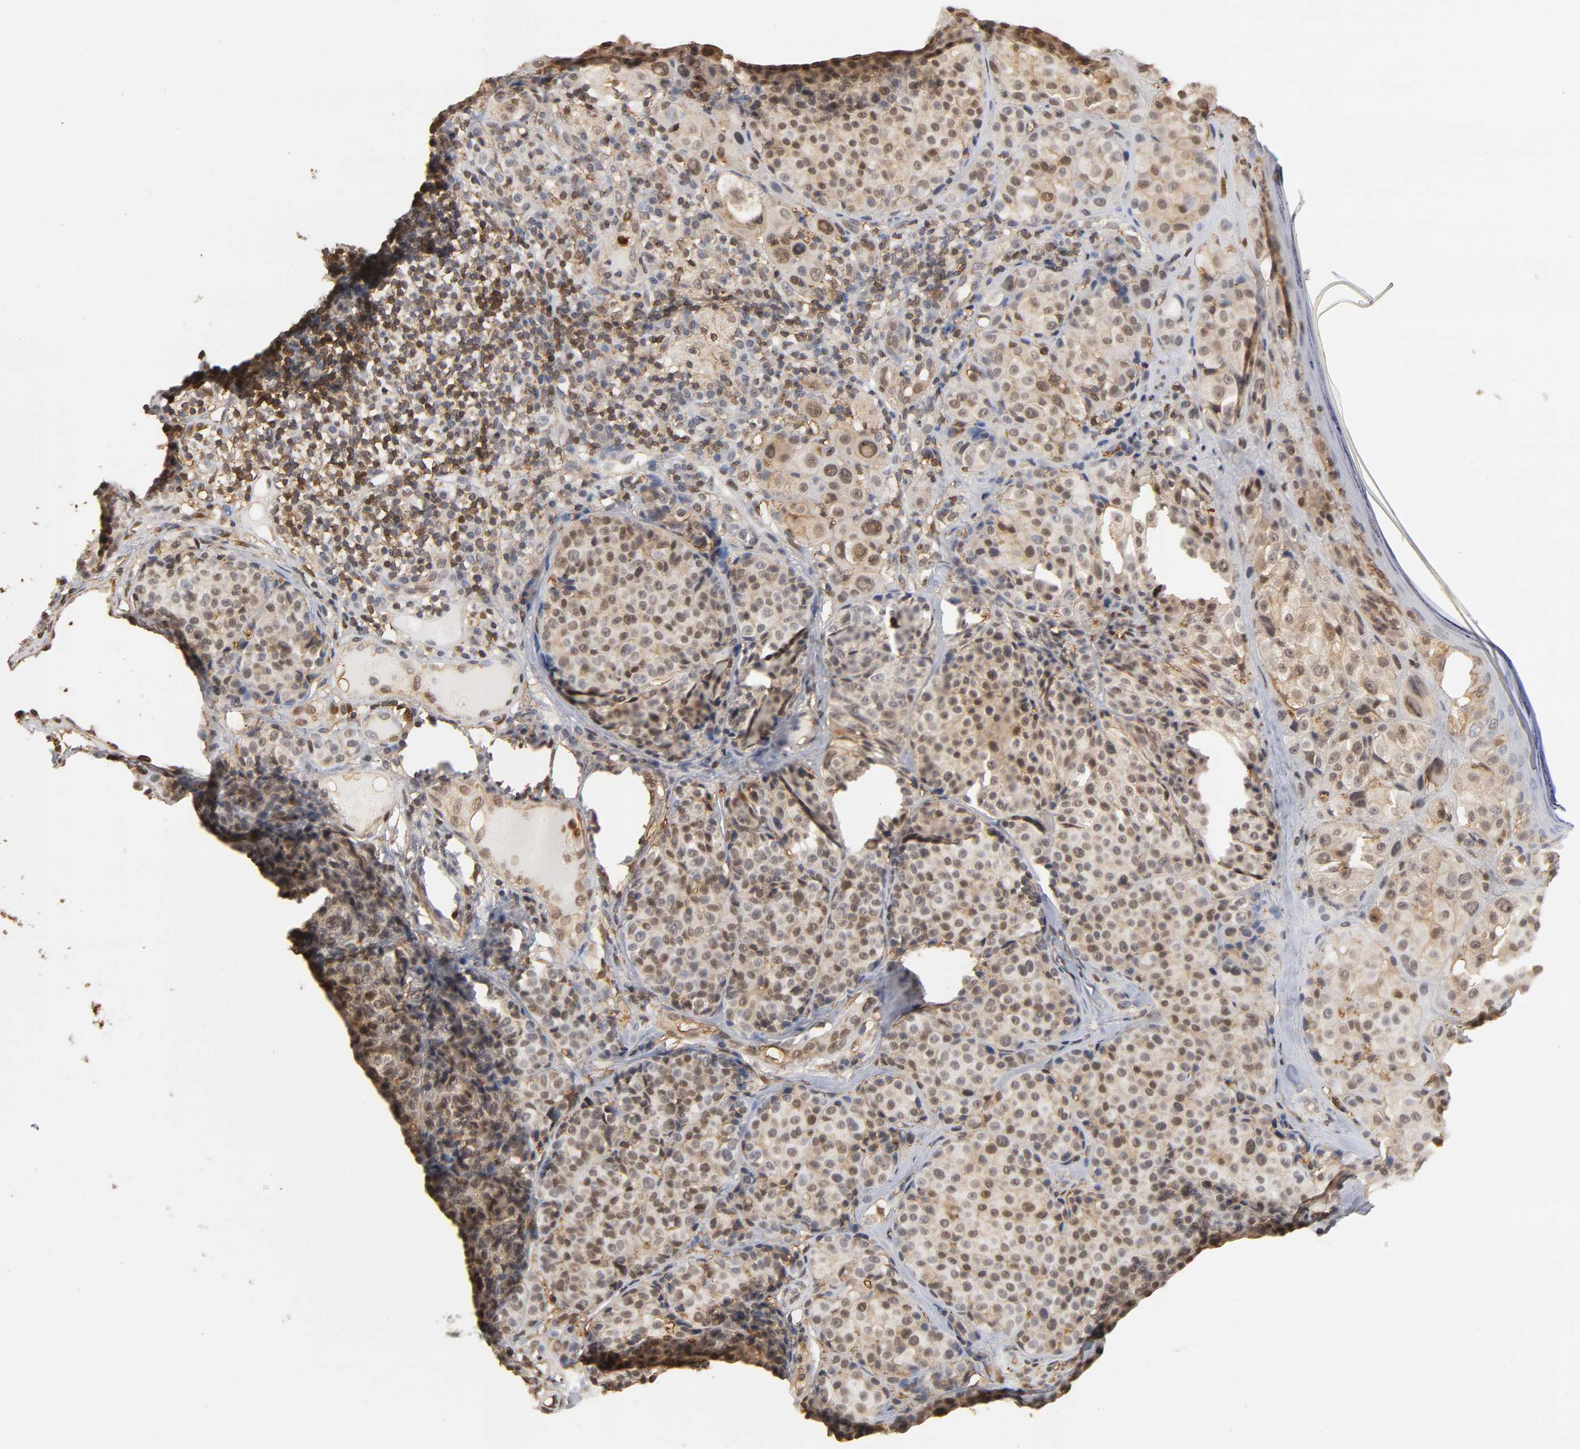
{"staining": {"intensity": "weak", "quantity": ">75%", "location": "cytoplasmic/membranous,nuclear"}, "tissue": "melanoma", "cell_type": "Tumor cells", "image_type": "cancer", "snomed": [{"axis": "morphology", "description": "Malignant melanoma, NOS"}, {"axis": "topography", "description": "Skin"}], "caption": "A photomicrograph of melanoma stained for a protein demonstrates weak cytoplasmic/membranous and nuclear brown staining in tumor cells.", "gene": "ANXA11", "patient": {"sex": "female", "age": 75}}